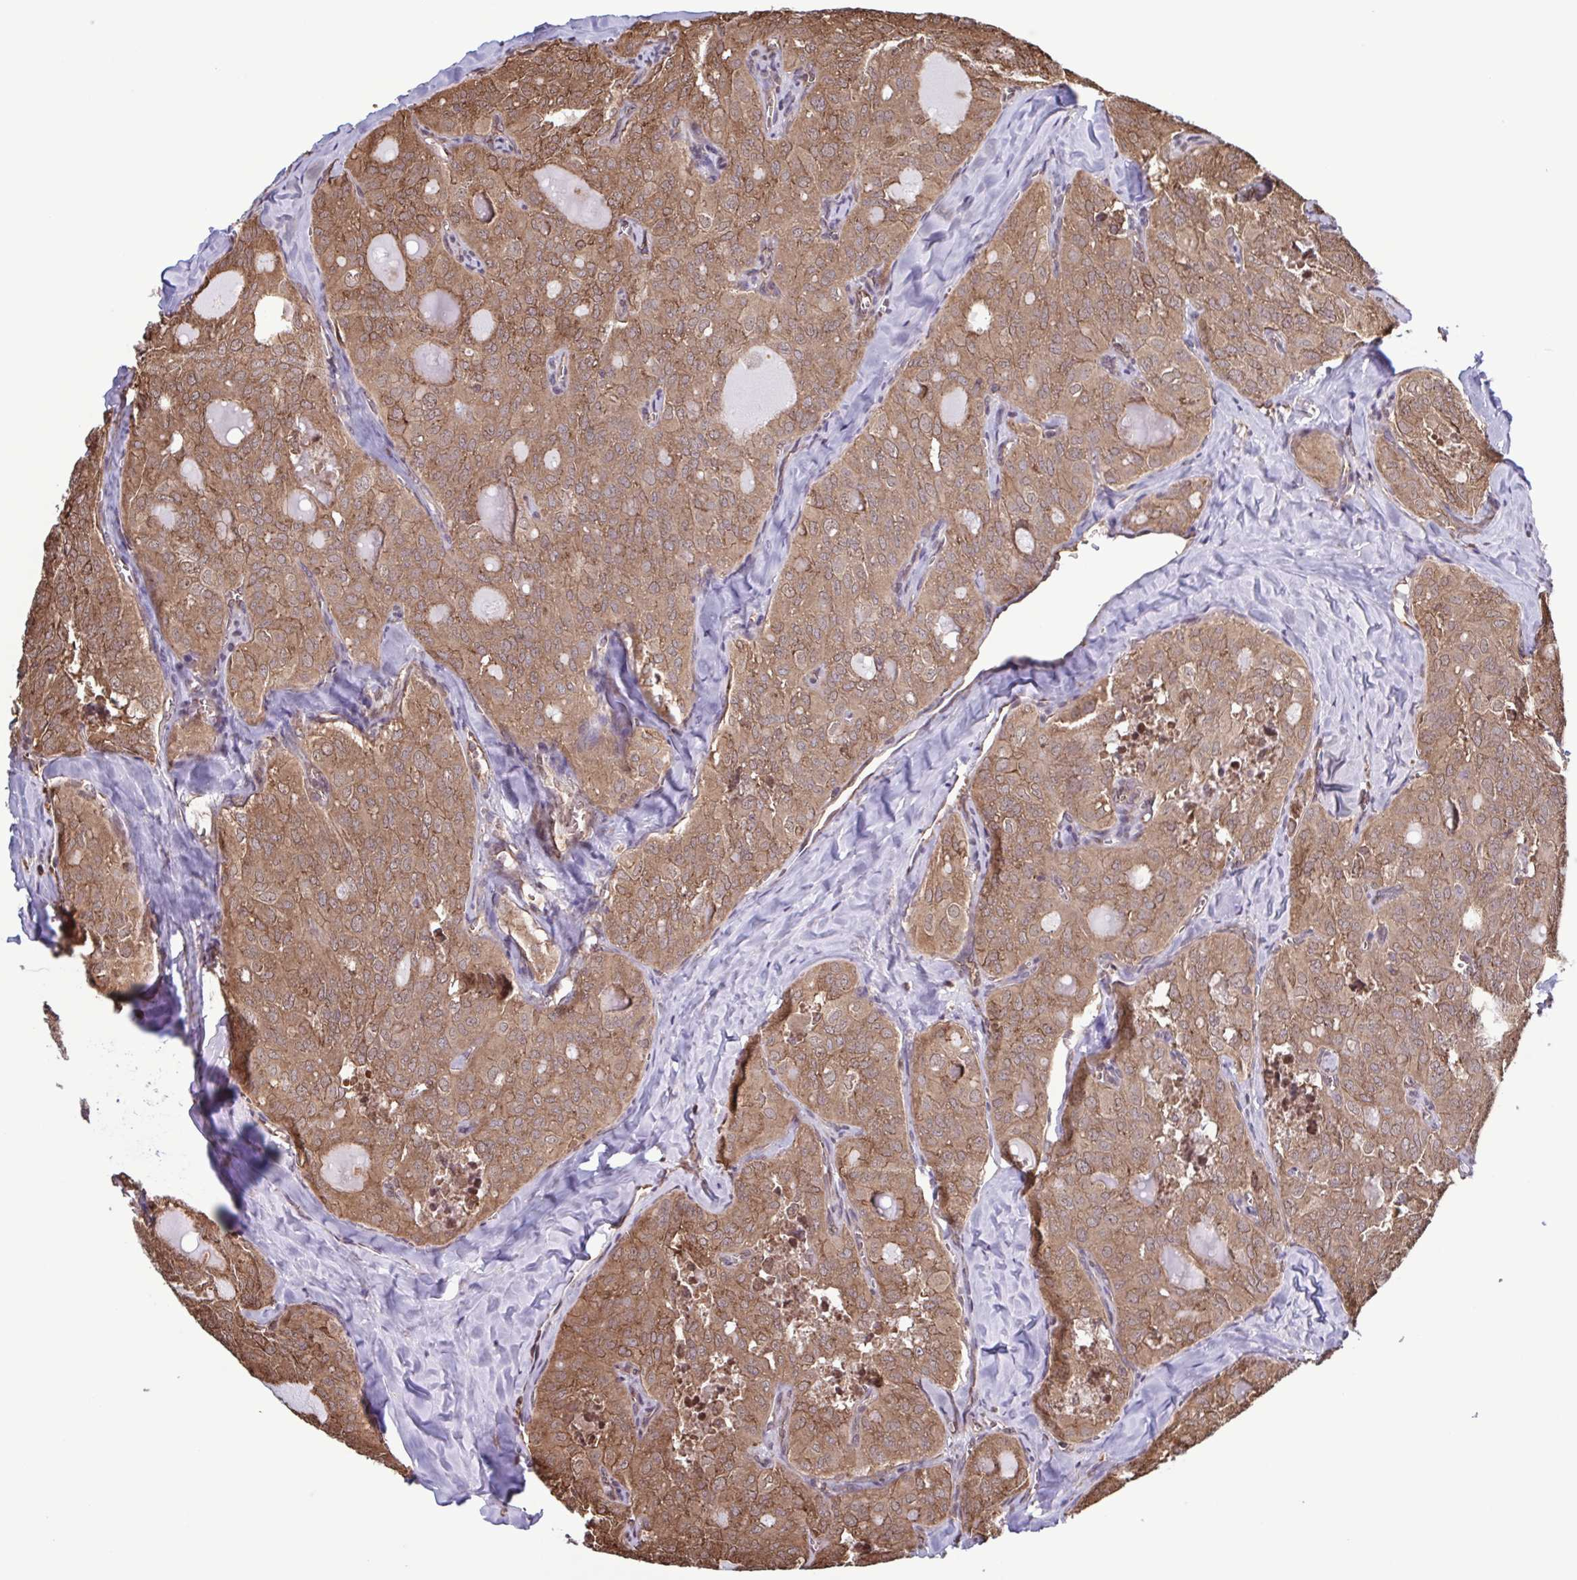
{"staining": {"intensity": "moderate", "quantity": ">75%", "location": "cytoplasmic/membranous"}, "tissue": "thyroid cancer", "cell_type": "Tumor cells", "image_type": "cancer", "snomed": [{"axis": "morphology", "description": "Follicular adenoma carcinoma, NOS"}, {"axis": "topography", "description": "Thyroid gland"}], "caption": "Moderate cytoplasmic/membranous protein positivity is identified in about >75% of tumor cells in thyroid follicular adenoma carcinoma. The protein of interest is stained brown, and the nuclei are stained in blue (DAB IHC with brightfield microscopy, high magnification).", "gene": "SEC63", "patient": {"sex": "male", "age": 75}}